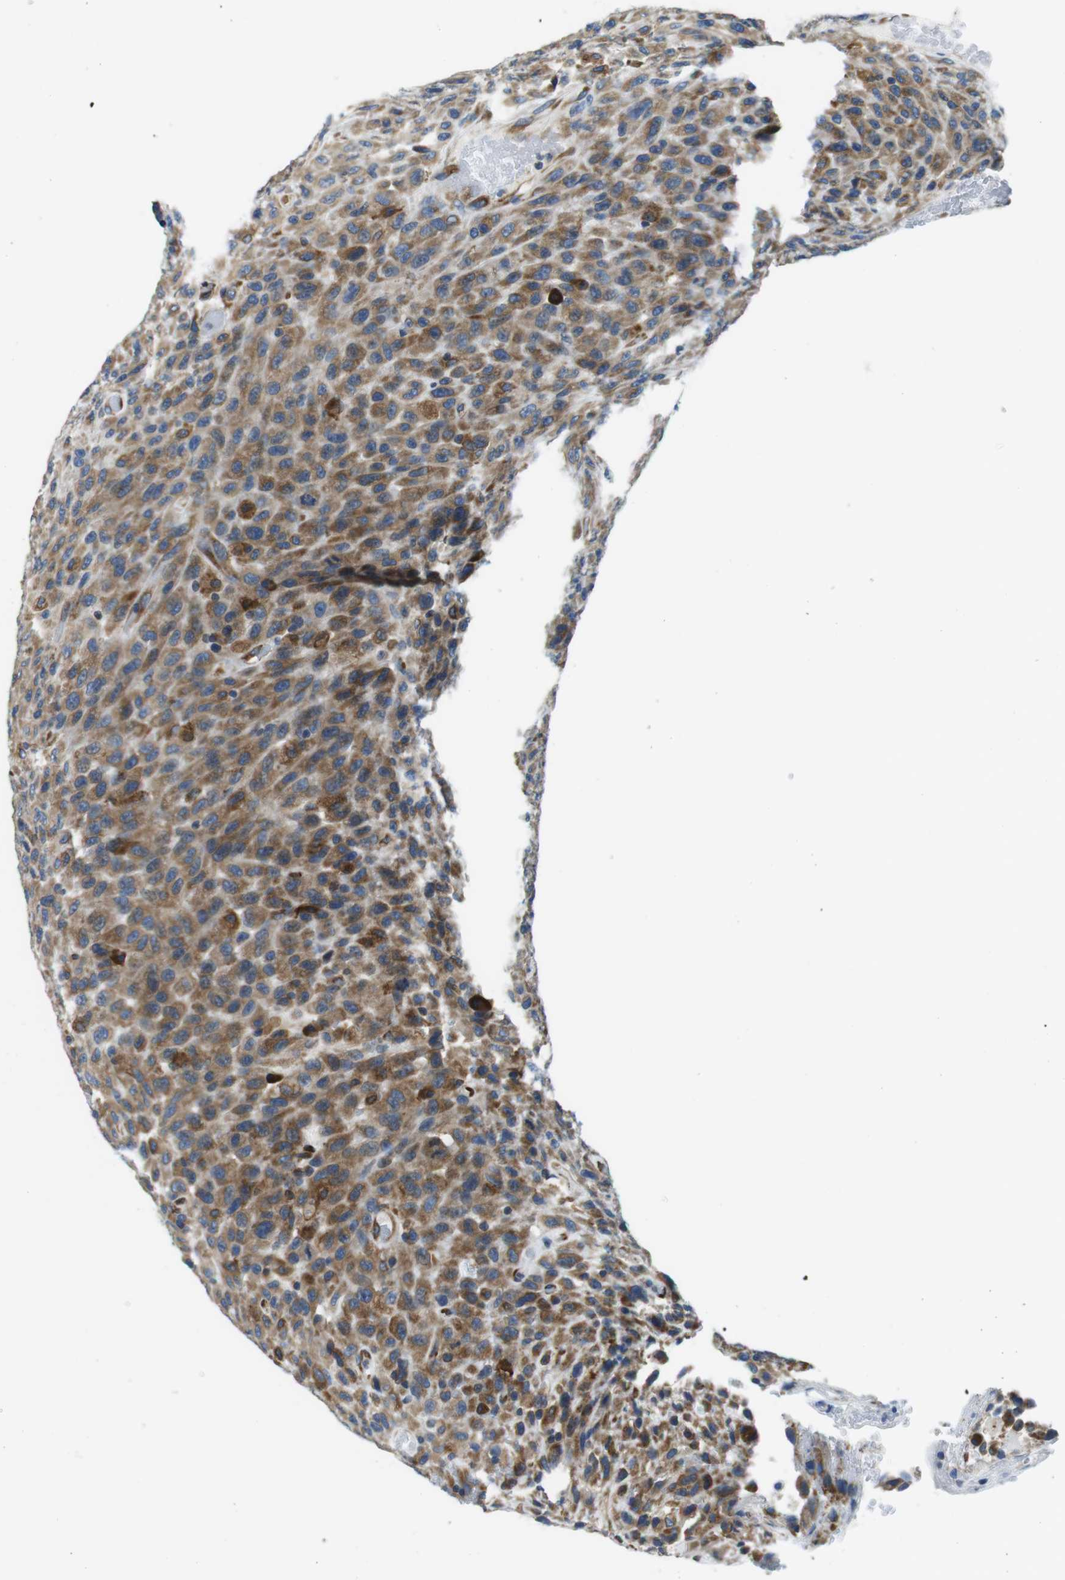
{"staining": {"intensity": "moderate", "quantity": ">75%", "location": "cytoplasmic/membranous"}, "tissue": "urothelial cancer", "cell_type": "Tumor cells", "image_type": "cancer", "snomed": [{"axis": "morphology", "description": "Urothelial carcinoma, High grade"}, {"axis": "topography", "description": "Urinary bladder"}], "caption": "A histopathology image showing moderate cytoplasmic/membranous expression in approximately >75% of tumor cells in urothelial cancer, as visualized by brown immunohistochemical staining.", "gene": "UGGT1", "patient": {"sex": "male", "age": 66}}